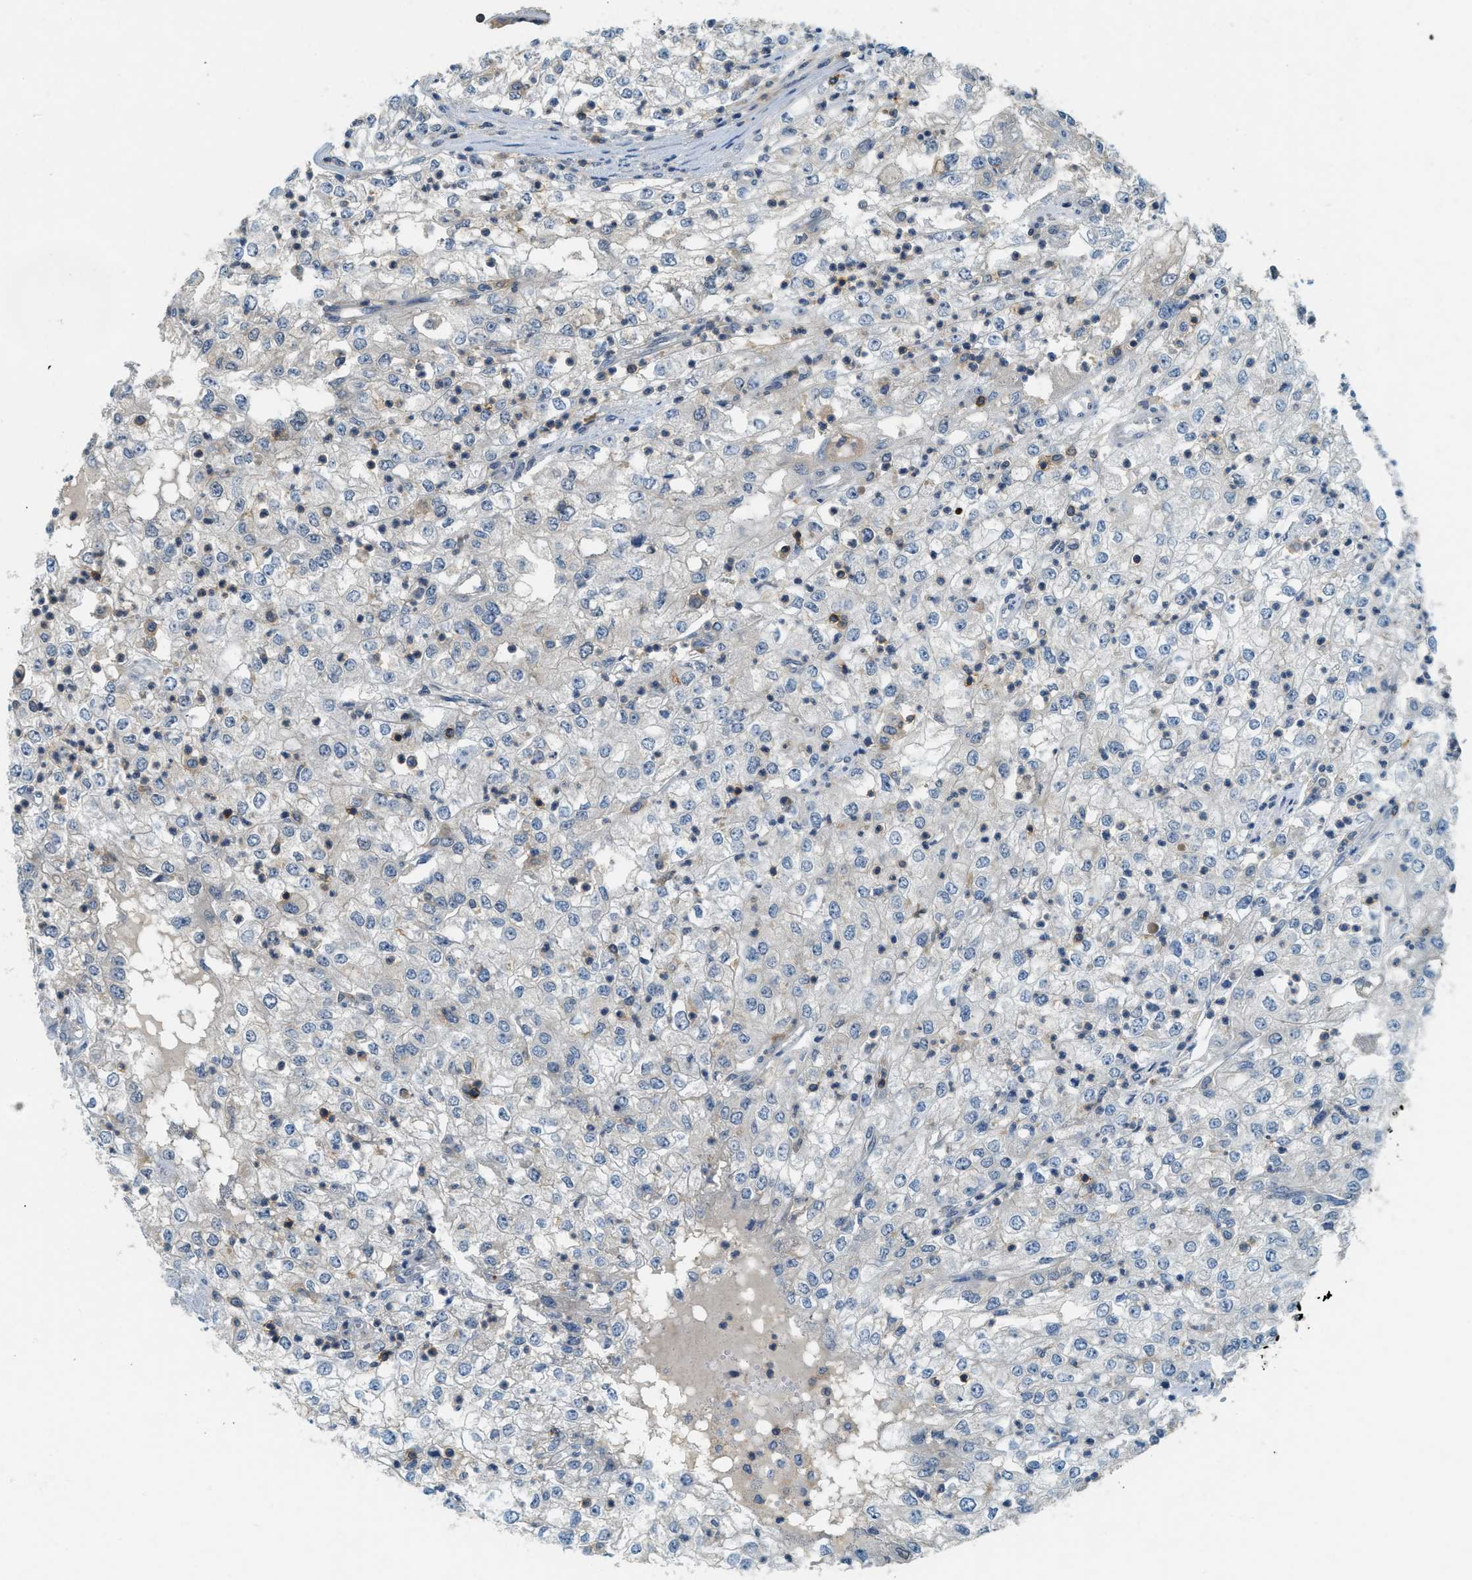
{"staining": {"intensity": "negative", "quantity": "none", "location": "none"}, "tissue": "renal cancer", "cell_type": "Tumor cells", "image_type": "cancer", "snomed": [{"axis": "morphology", "description": "Adenocarcinoma, NOS"}, {"axis": "topography", "description": "Kidney"}], "caption": "Immunohistochemical staining of human adenocarcinoma (renal) exhibits no significant positivity in tumor cells. (DAB IHC visualized using brightfield microscopy, high magnification).", "gene": "GMPPB", "patient": {"sex": "female", "age": 54}}